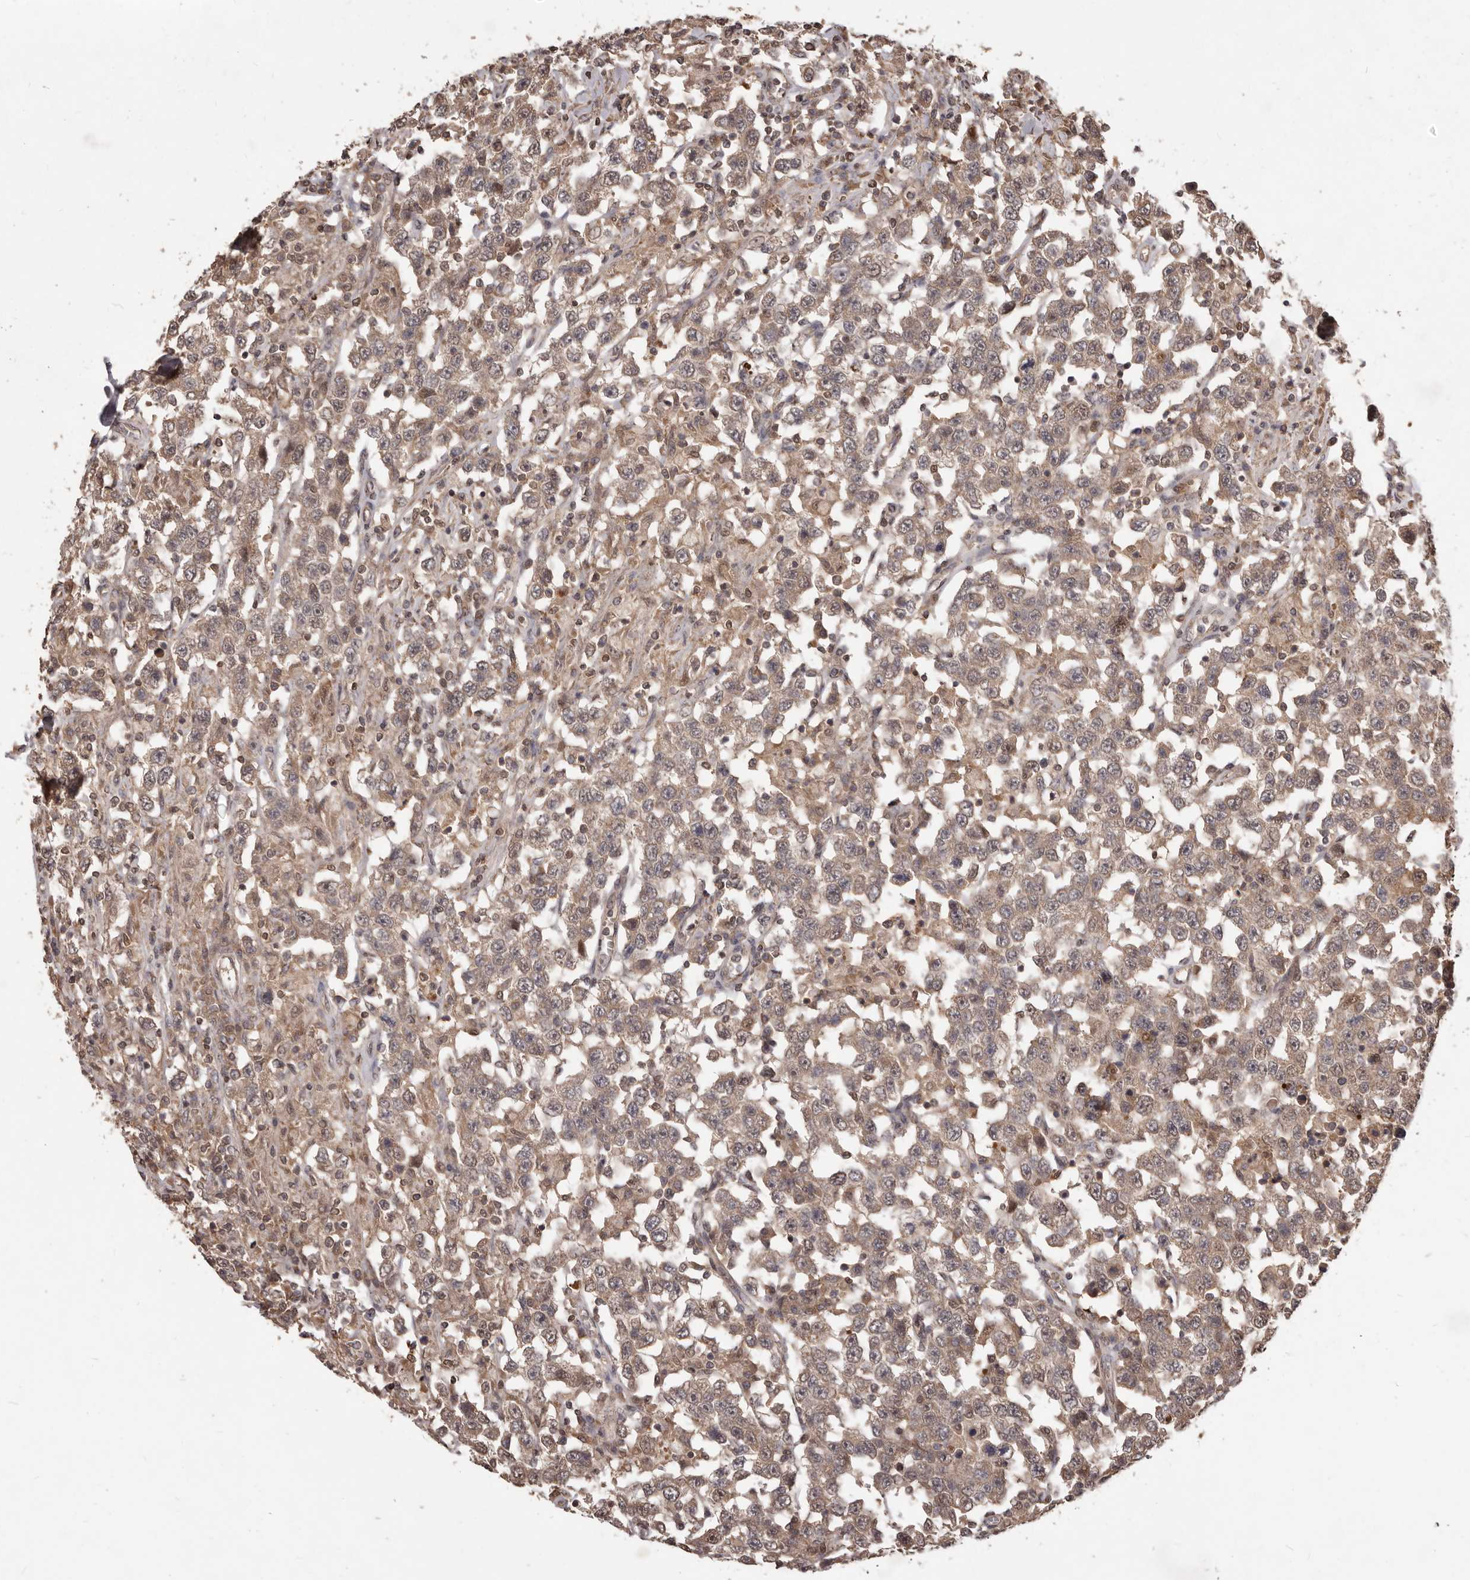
{"staining": {"intensity": "weak", "quantity": ">75%", "location": "cytoplasmic/membranous"}, "tissue": "testis cancer", "cell_type": "Tumor cells", "image_type": "cancer", "snomed": [{"axis": "morphology", "description": "Seminoma, NOS"}, {"axis": "topography", "description": "Testis"}], "caption": "A low amount of weak cytoplasmic/membranous staining is identified in approximately >75% of tumor cells in testis cancer (seminoma) tissue. (DAB (3,3'-diaminobenzidine) IHC, brown staining for protein, blue staining for nuclei).", "gene": "MTO1", "patient": {"sex": "male", "age": 41}}